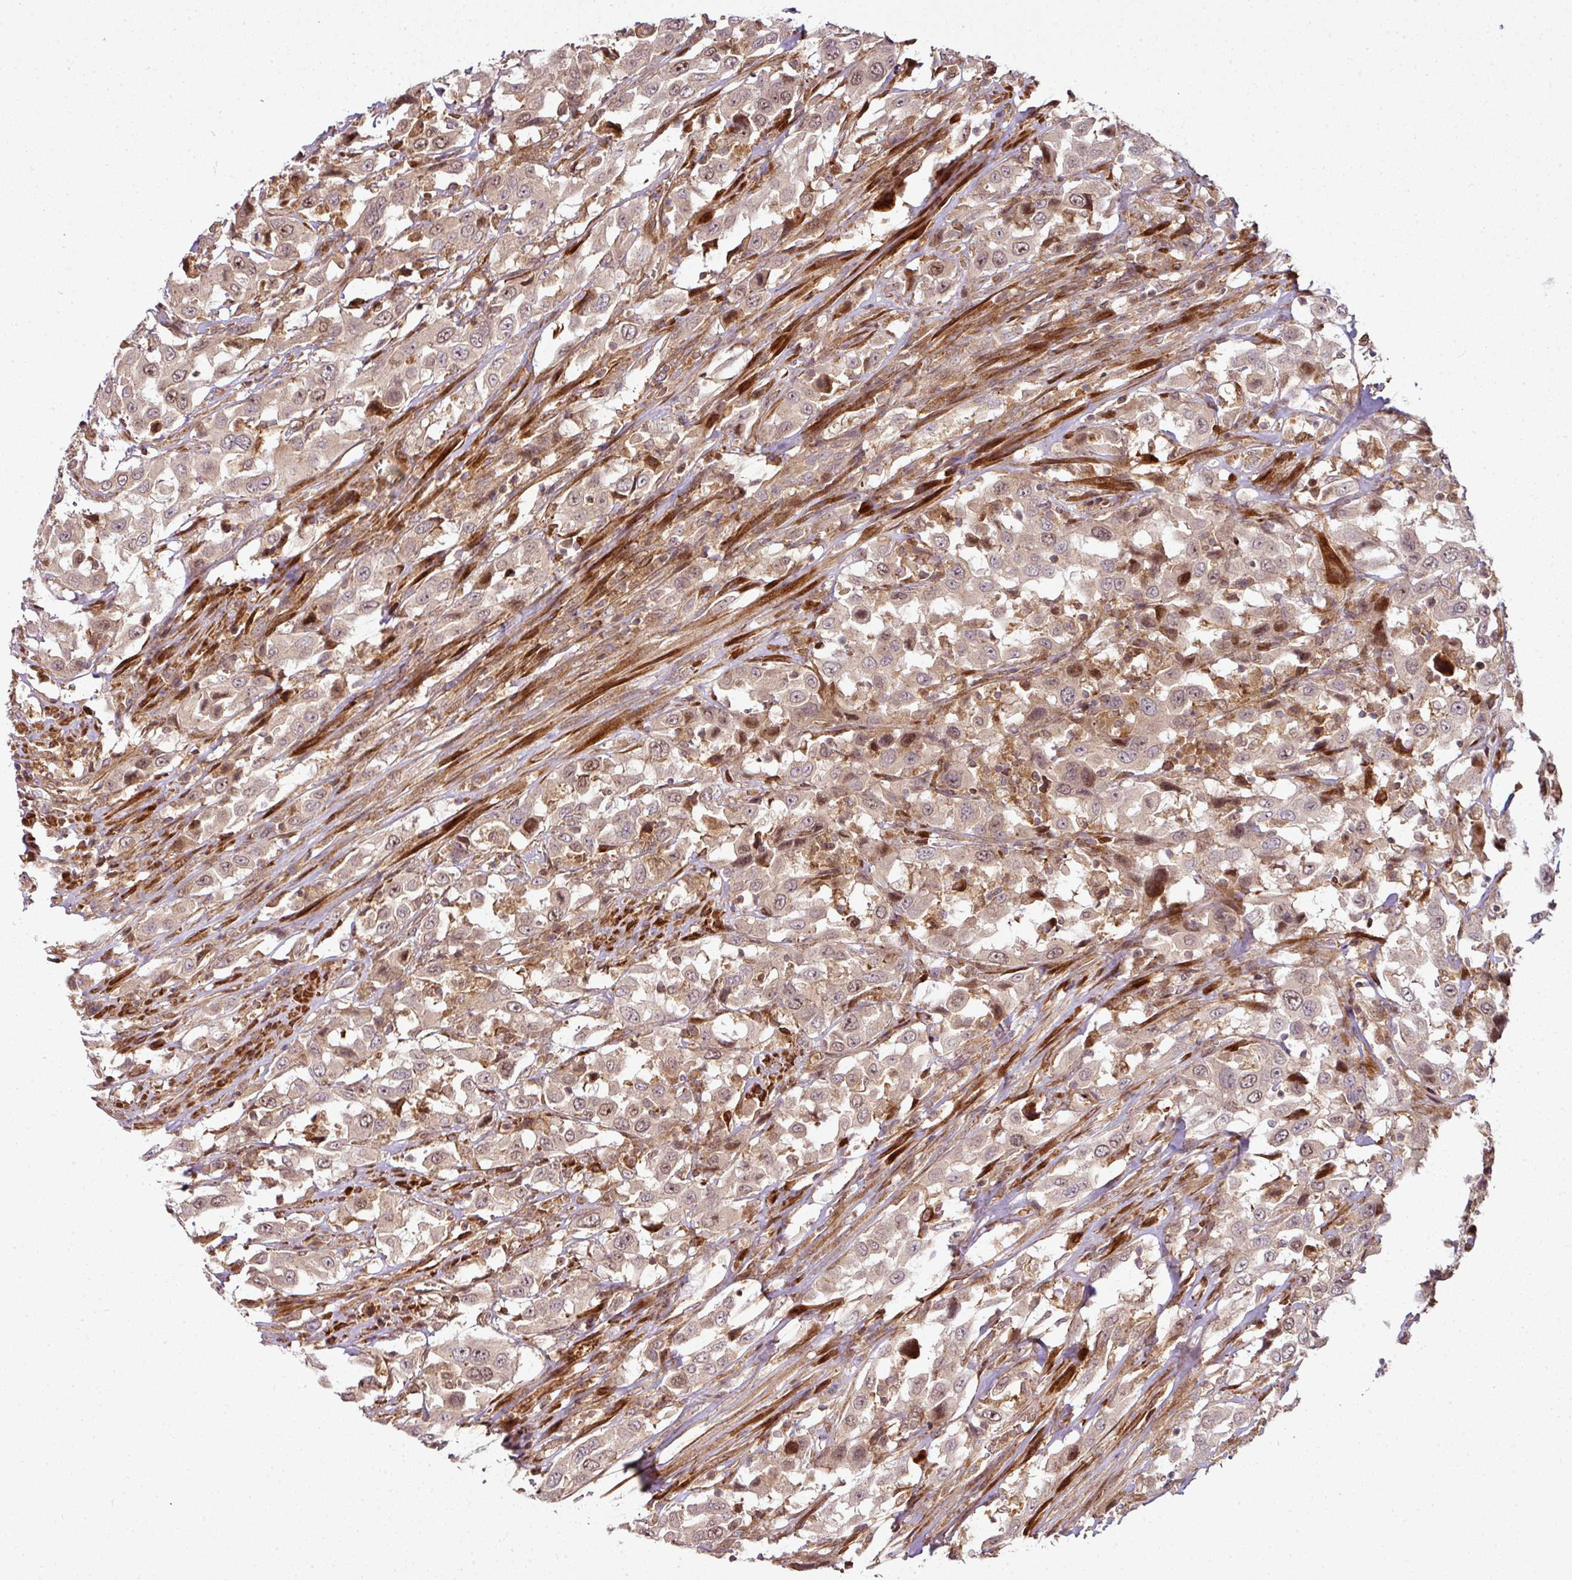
{"staining": {"intensity": "moderate", "quantity": ">75%", "location": "cytoplasmic/membranous,nuclear"}, "tissue": "urothelial cancer", "cell_type": "Tumor cells", "image_type": "cancer", "snomed": [{"axis": "morphology", "description": "Urothelial carcinoma, High grade"}, {"axis": "topography", "description": "Urinary bladder"}], "caption": "High-grade urothelial carcinoma stained with DAB immunohistochemistry reveals medium levels of moderate cytoplasmic/membranous and nuclear staining in about >75% of tumor cells. The protein is stained brown, and the nuclei are stained in blue (DAB (3,3'-diaminobenzidine) IHC with brightfield microscopy, high magnification).", "gene": "ATAT1", "patient": {"sex": "male", "age": 61}}